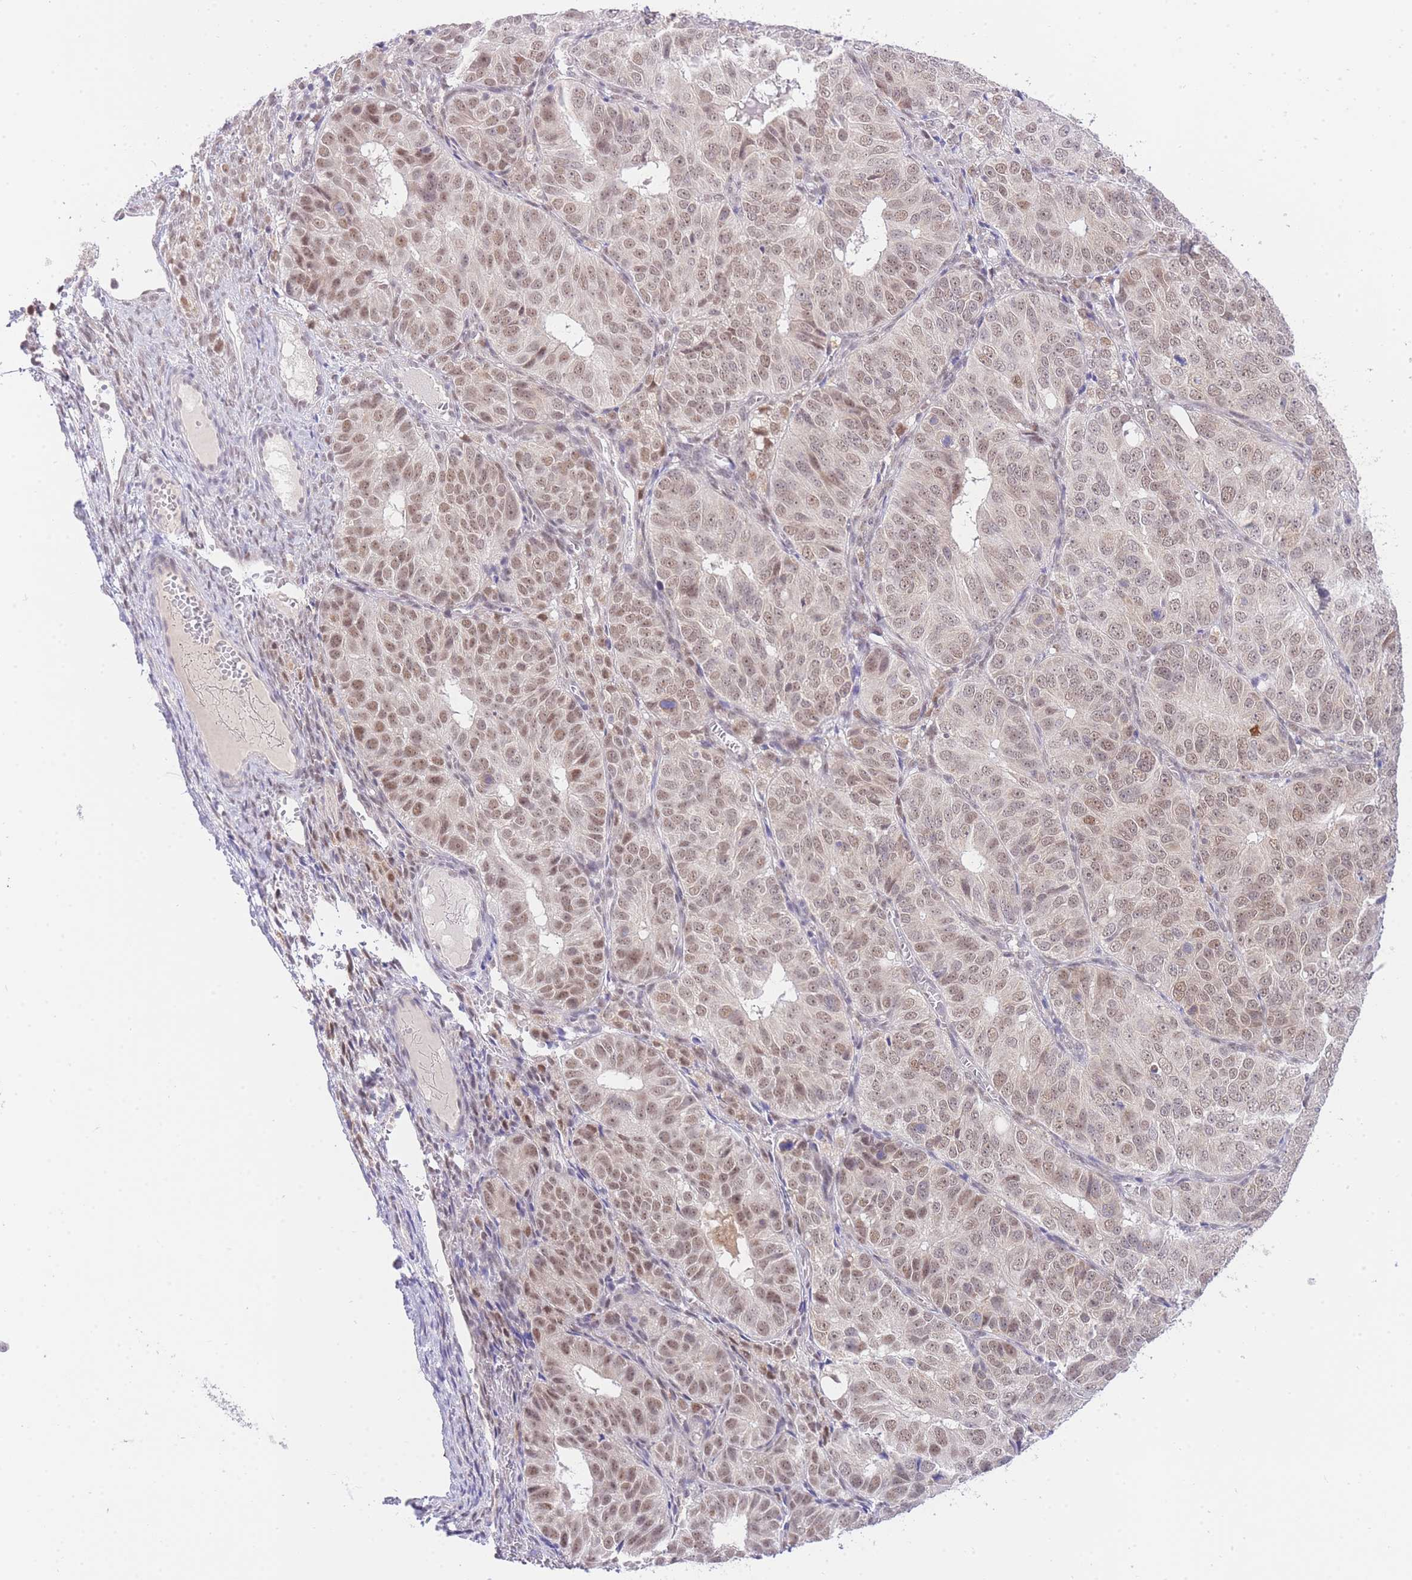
{"staining": {"intensity": "moderate", "quantity": ">75%", "location": "nuclear"}, "tissue": "ovarian cancer", "cell_type": "Tumor cells", "image_type": "cancer", "snomed": [{"axis": "morphology", "description": "Carcinoma, endometroid"}, {"axis": "topography", "description": "Ovary"}], "caption": "Protein expression analysis of ovarian cancer displays moderate nuclear staining in about >75% of tumor cells.", "gene": "UBXN7", "patient": {"sex": "female", "age": 51}}